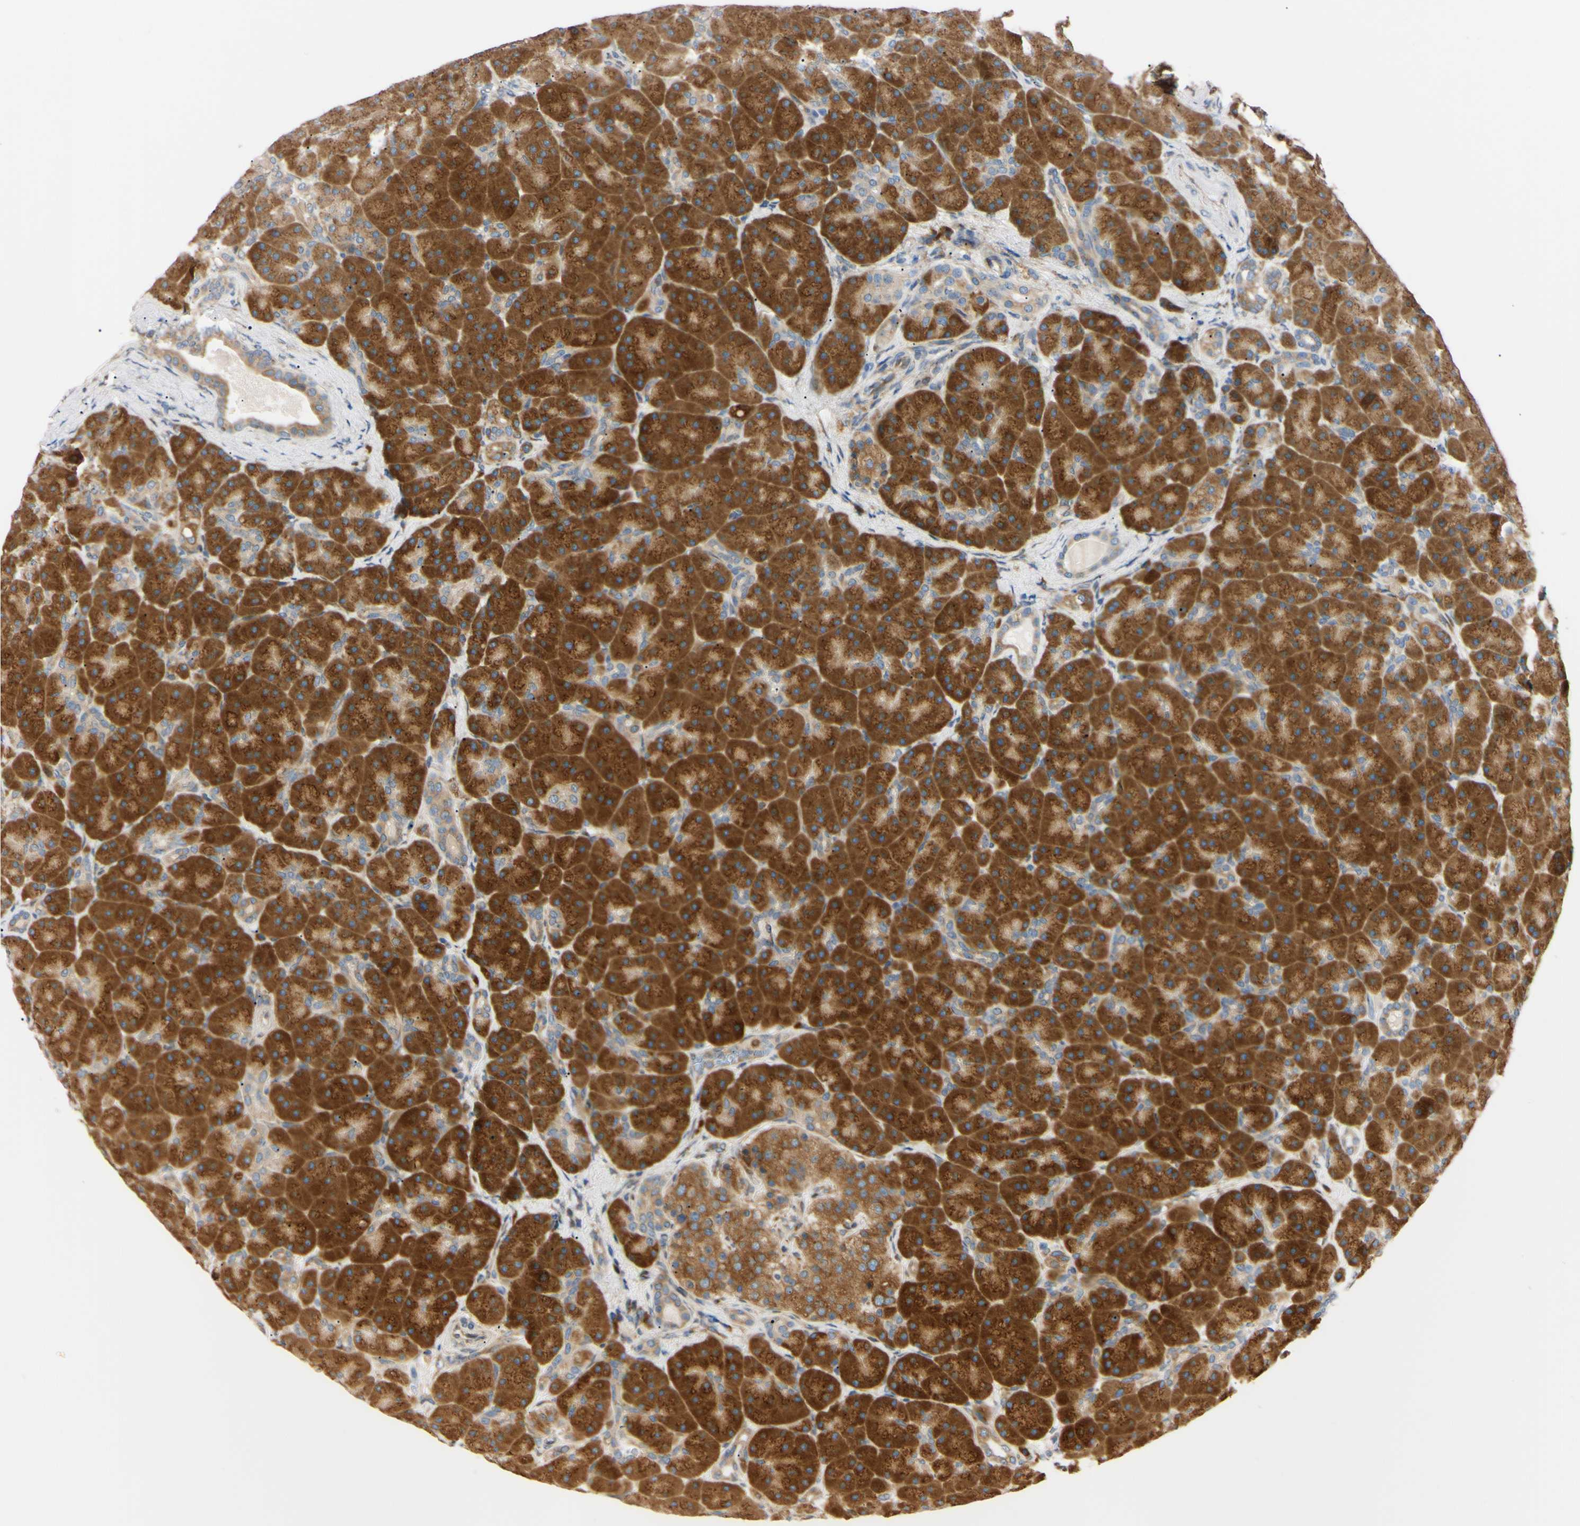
{"staining": {"intensity": "strong", "quantity": ">75%", "location": "cytoplasmic/membranous"}, "tissue": "pancreas", "cell_type": "Exocrine glandular cells", "image_type": "normal", "snomed": [{"axis": "morphology", "description": "Normal tissue, NOS"}, {"axis": "topography", "description": "Pancreas"}], "caption": "Normal pancreas was stained to show a protein in brown. There is high levels of strong cytoplasmic/membranous positivity in about >75% of exocrine glandular cells. (DAB (3,3'-diaminobenzidine) = brown stain, brightfield microscopy at high magnification).", "gene": "IER3IP1", "patient": {"sex": "male", "age": 66}}